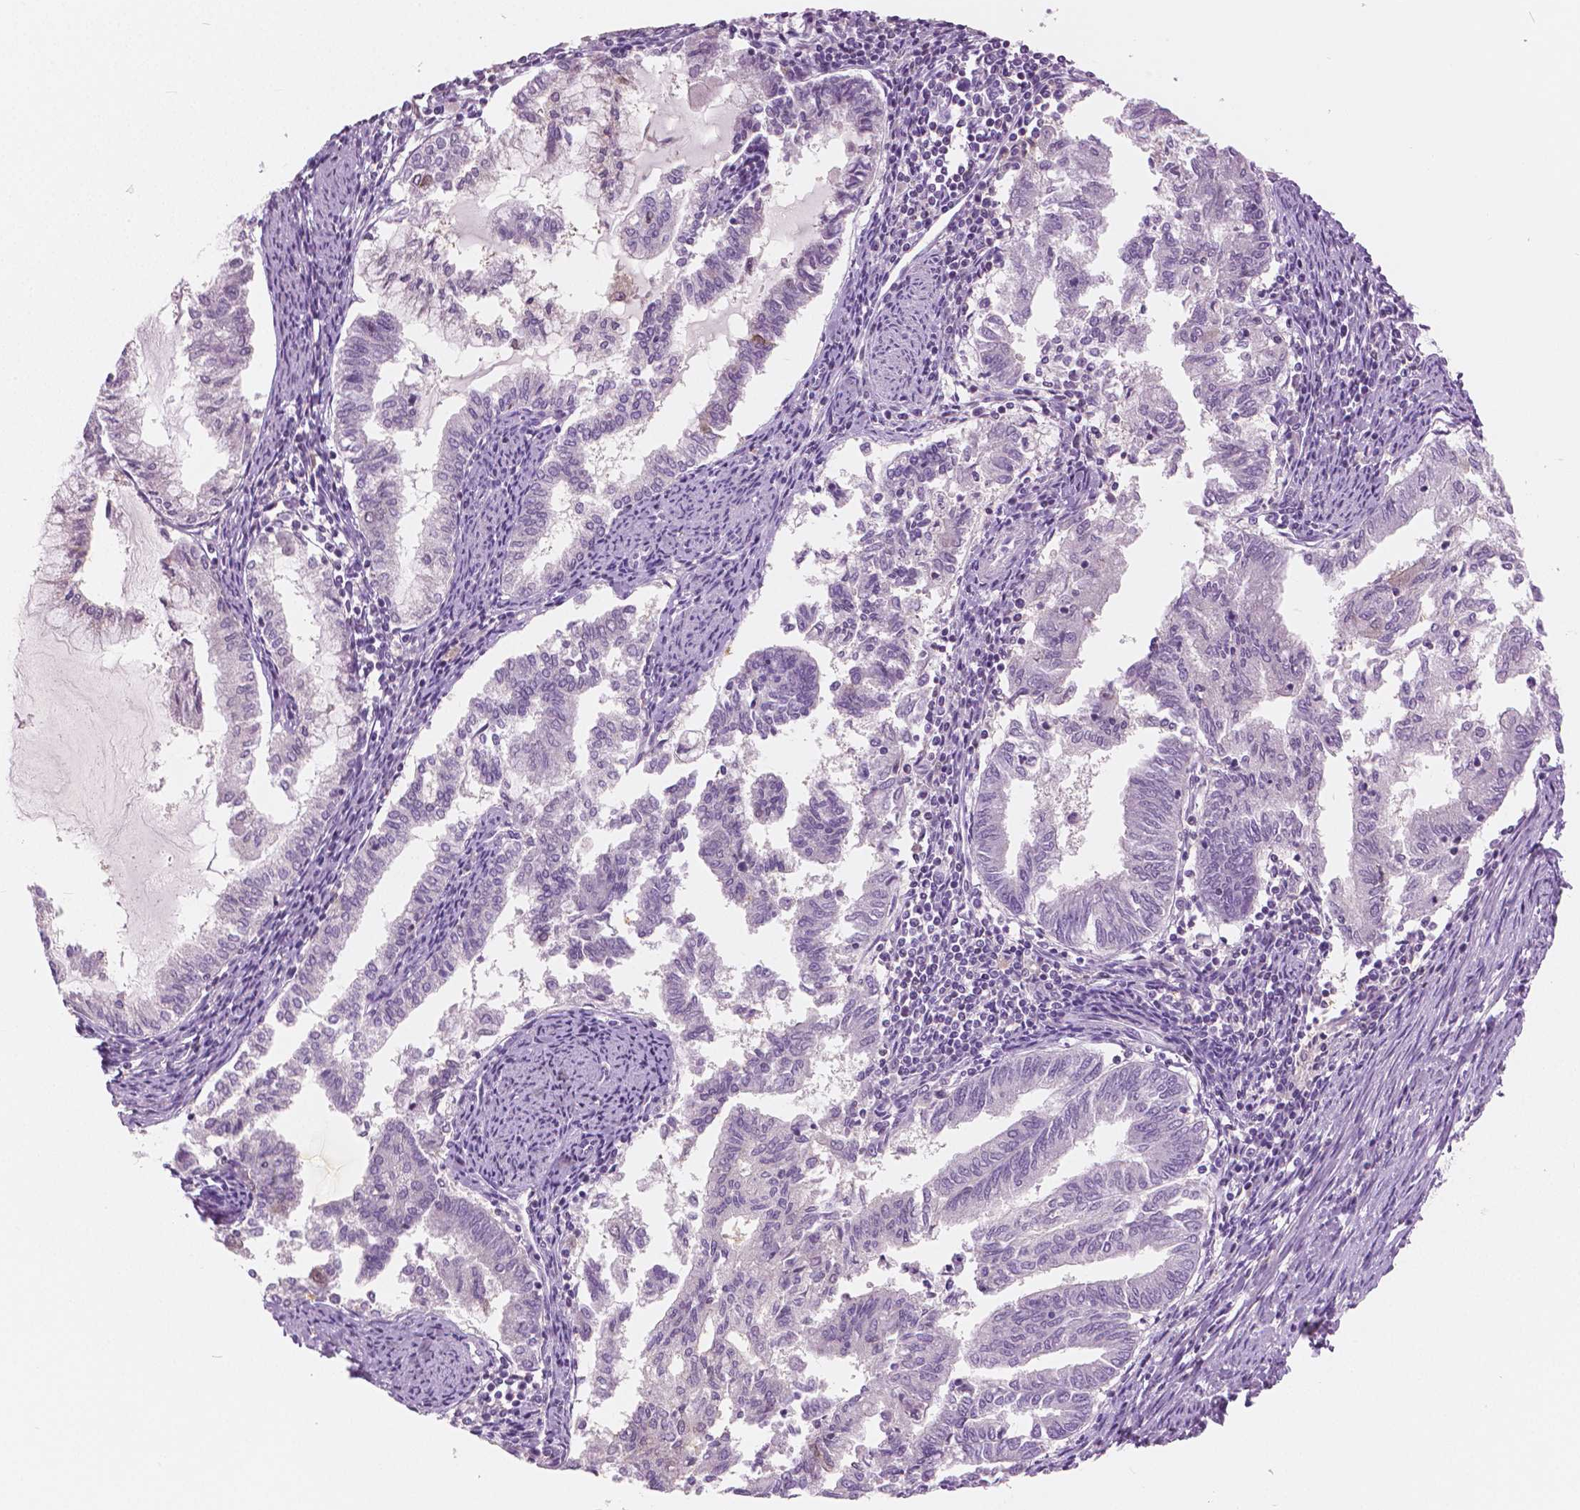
{"staining": {"intensity": "negative", "quantity": "none", "location": "none"}, "tissue": "endometrial cancer", "cell_type": "Tumor cells", "image_type": "cancer", "snomed": [{"axis": "morphology", "description": "Adenocarcinoma, NOS"}, {"axis": "topography", "description": "Endometrium"}], "caption": "Immunohistochemistry (IHC) of human endometrial adenocarcinoma shows no staining in tumor cells. The staining was performed using DAB to visualize the protein expression in brown, while the nuclei were stained in blue with hematoxylin (Magnification: 20x).", "gene": "GALM", "patient": {"sex": "female", "age": 79}}